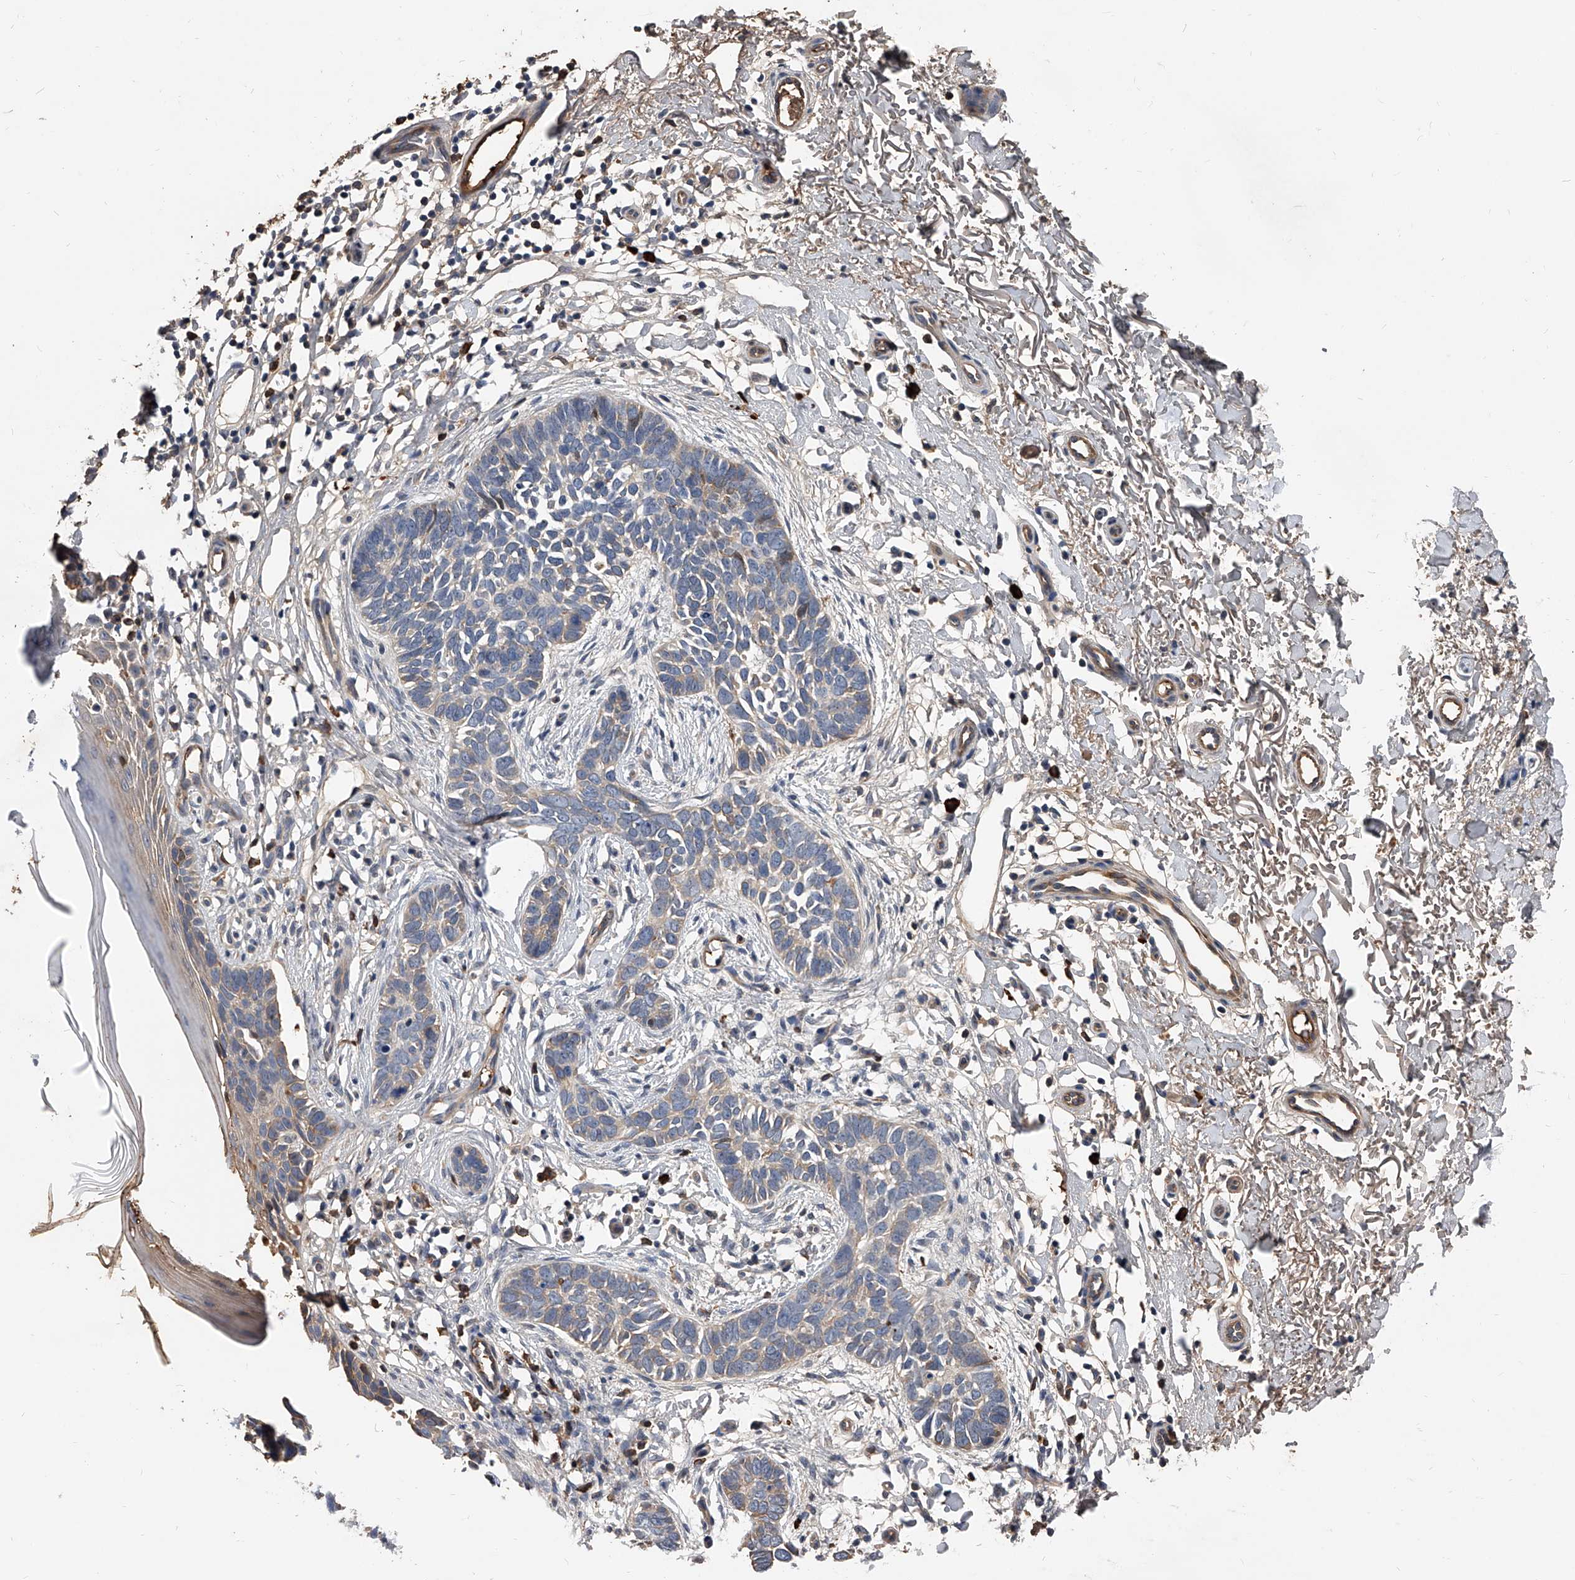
{"staining": {"intensity": "weak", "quantity": "<25%", "location": "cytoplasmic/membranous"}, "tissue": "skin cancer", "cell_type": "Tumor cells", "image_type": "cancer", "snomed": [{"axis": "morphology", "description": "Normal tissue, NOS"}, {"axis": "morphology", "description": "Basal cell carcinoma"}, {"axis": "topography", "description": "Skin"}], "caption": "Skin basal cell carcinoma was stained to show a protein in brown. There is no significant staining in tumor cells. The staining was performed using DAB (3,3'-diaminobenzidine) to visualize the protein expression in brown, while the nuclei were stained in blue with hematoxylin (Magnification: 20x).", "gene": "ZNF25", "patient": {"sex": "male", "age": 77}}